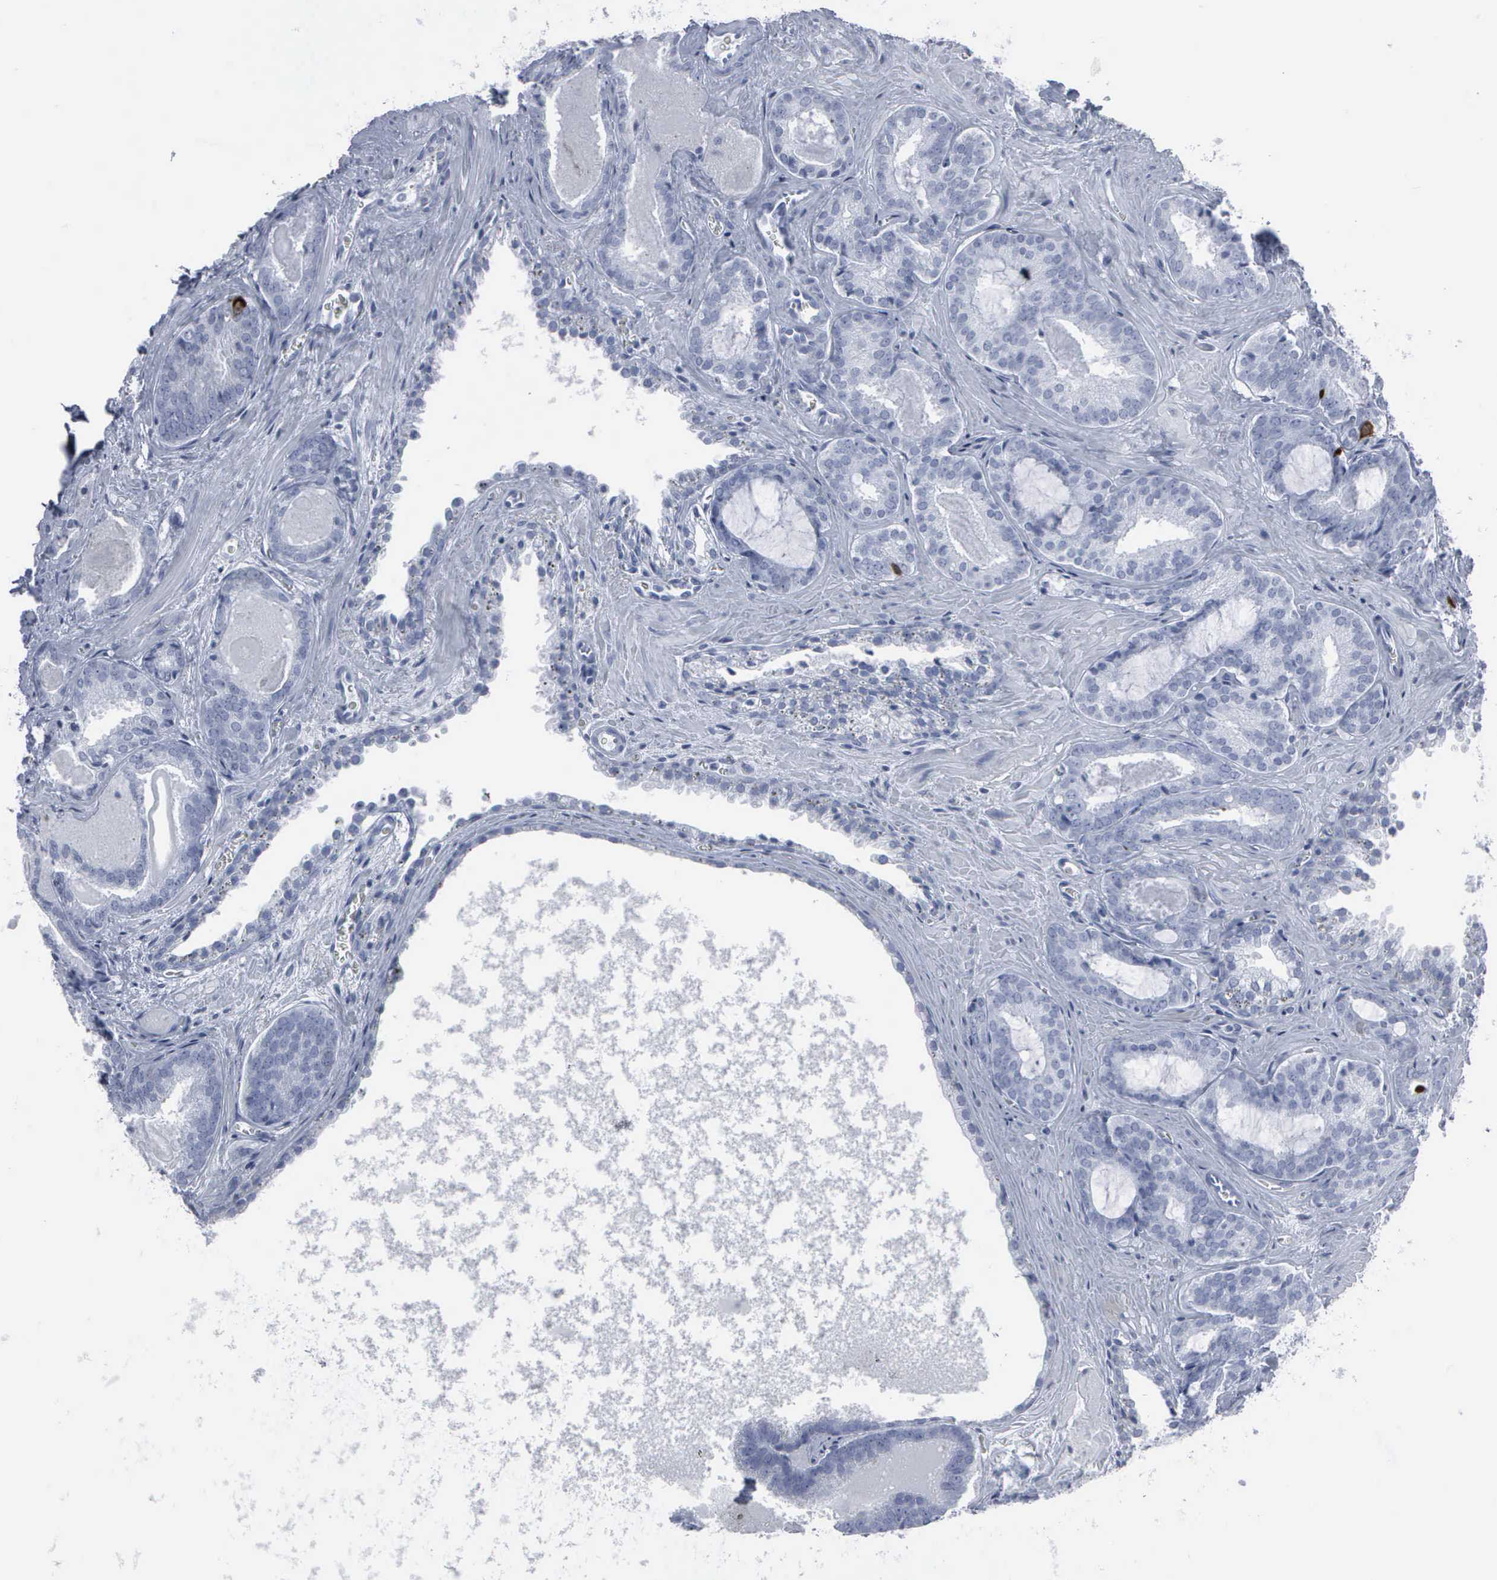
{"staining": {"intensity": "moderate", "quantity": "<25%", "location": "cytoplasmic/membranous,nuclear"}, "tissue": "prostate cancer", "cell_type": "Tumor cells", "image_type": "cancer", "snomed": [{"axis": "morphology", "description": "Adenocarcinoma, Medium grade"}, {"axis": "topography", "description": "Prostate"}], "caption": "A high-resolution histopathology image shows IHC staining of prostate cancer, which demonstrates moderate cytoplasmic/membranous and nuclear positivity in about <25% of tumor cells.", "gene": "CCNB1", "patient": {"sex": "male", "age": 64}}